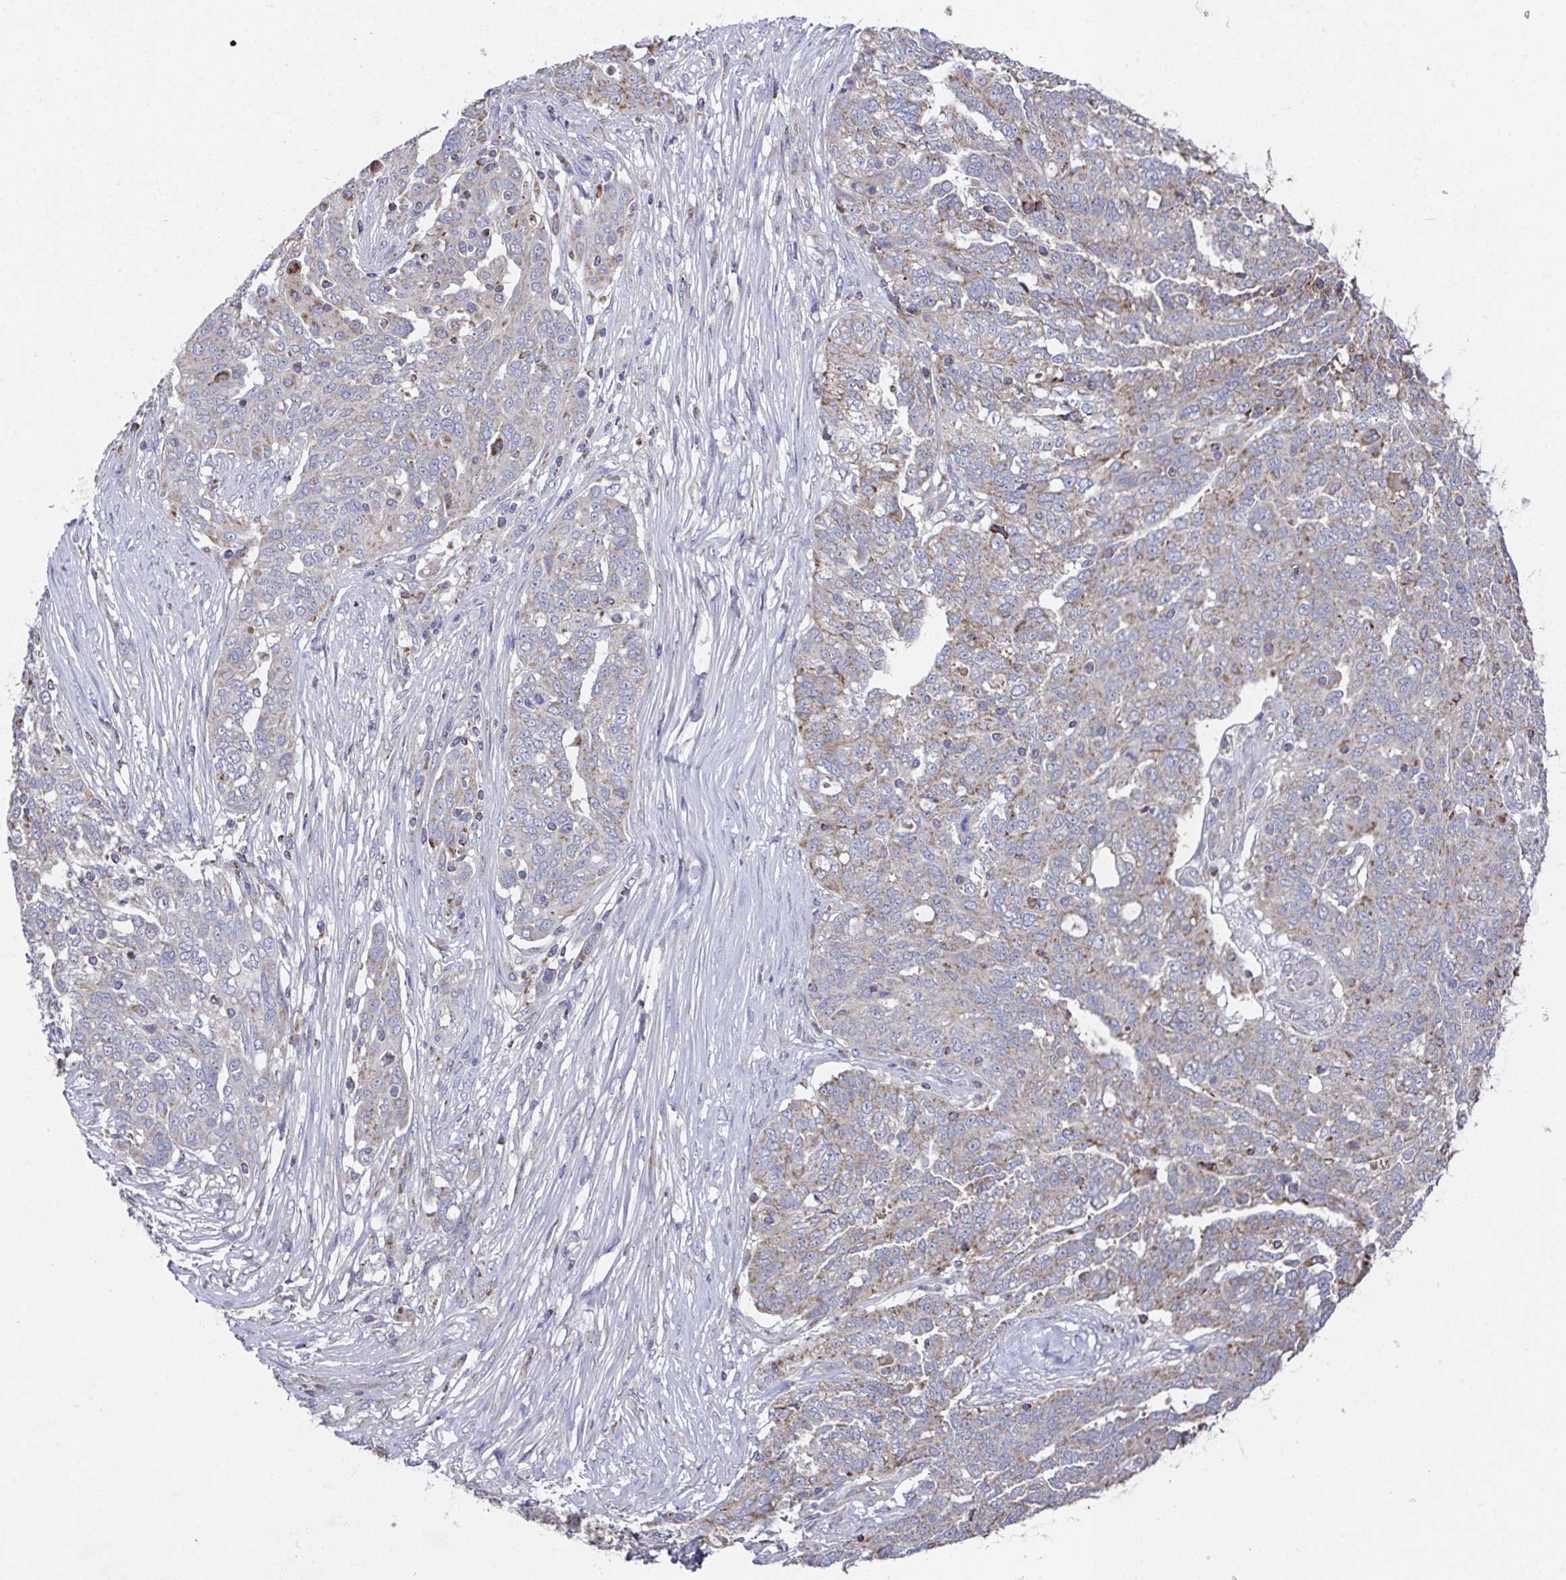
{"staining": {"intensity": "weak", "quantity": "<25%", "location": "cytoplasmic/membranous"}, "tissue": "ovarian cancer", "cell_type": "Tumor cells", "image_type": "cancer", "snomed": [{"axis": "morphology", "description": "Cystadenocarcinoma, serous, NOS"}, {"axis": "topography", "description": "Ovary"}], "caption": "Immunohistochemistry of human serous cystadenocarcinoma (ovarian) displays no staining in tumor cells. (DAB (3,3'-diaminobenzidine) immunohistochemistry with hematoxylin counter stain).", "gene": "MT-ND3", "patient": {"sex": "female", "age": 67}}